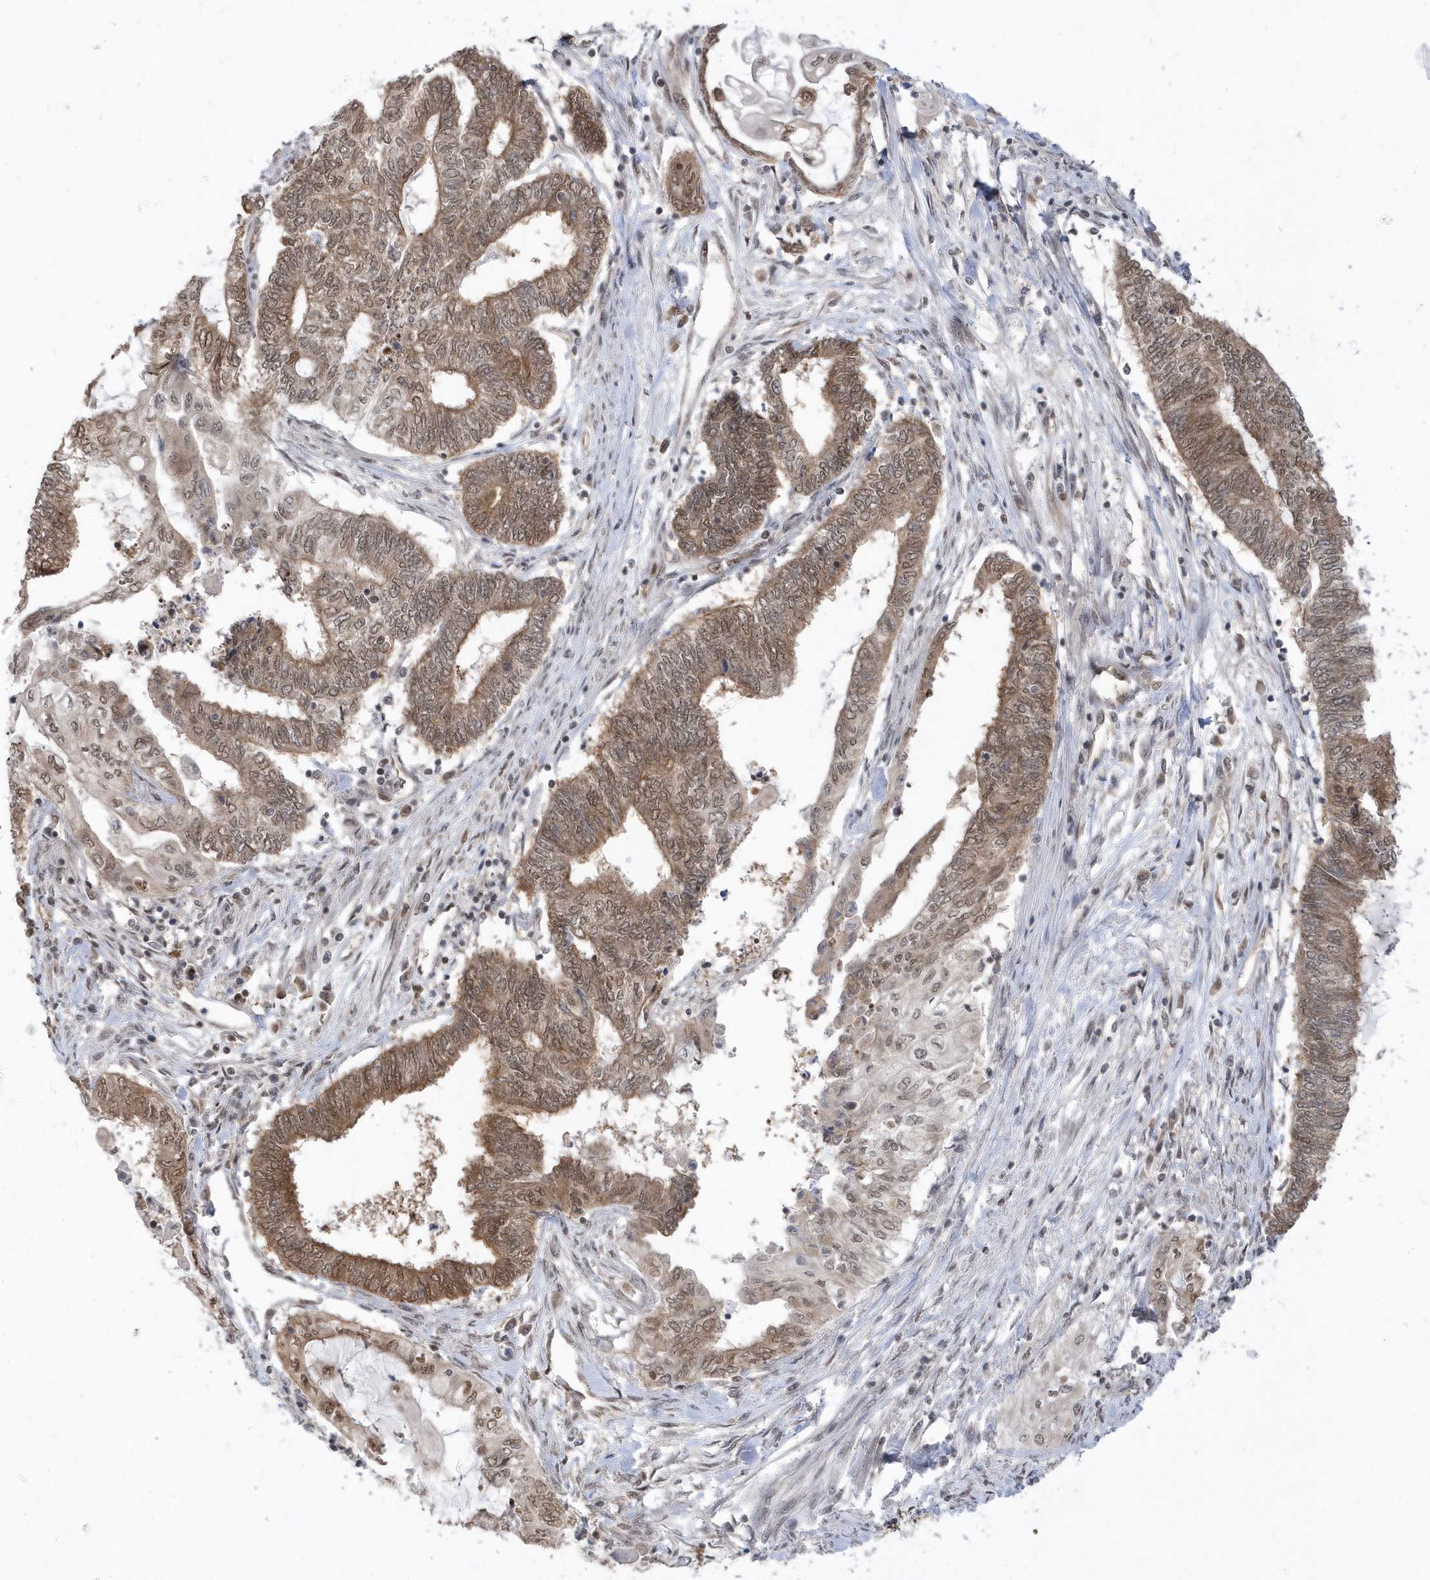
{"staining": {"intensity": "moderate", "quantity": ">75%", "location": "cytoplasmic/membranous,nuclear"}, "tissue": "endometrial cancer", "cell_type": "Tumor cells", "image_type": "cancer", "snomed": [{"axis": "morphology", "description": "Adenocarcinoma, NOS"}, {"axis": "topography", "description": "Uterus"}, {"axis": "topography", "description": "Endometrium"}], "caption": "Immunohistochemical staining of adenocarcinoma (endometrial) demonstrates moderate cytoplasmic/membranous and nuclear protein expression in approximately >75% of tumor cells.", "gene": "SEPHS1", "patient": {"sex": "female", "age": 70}}